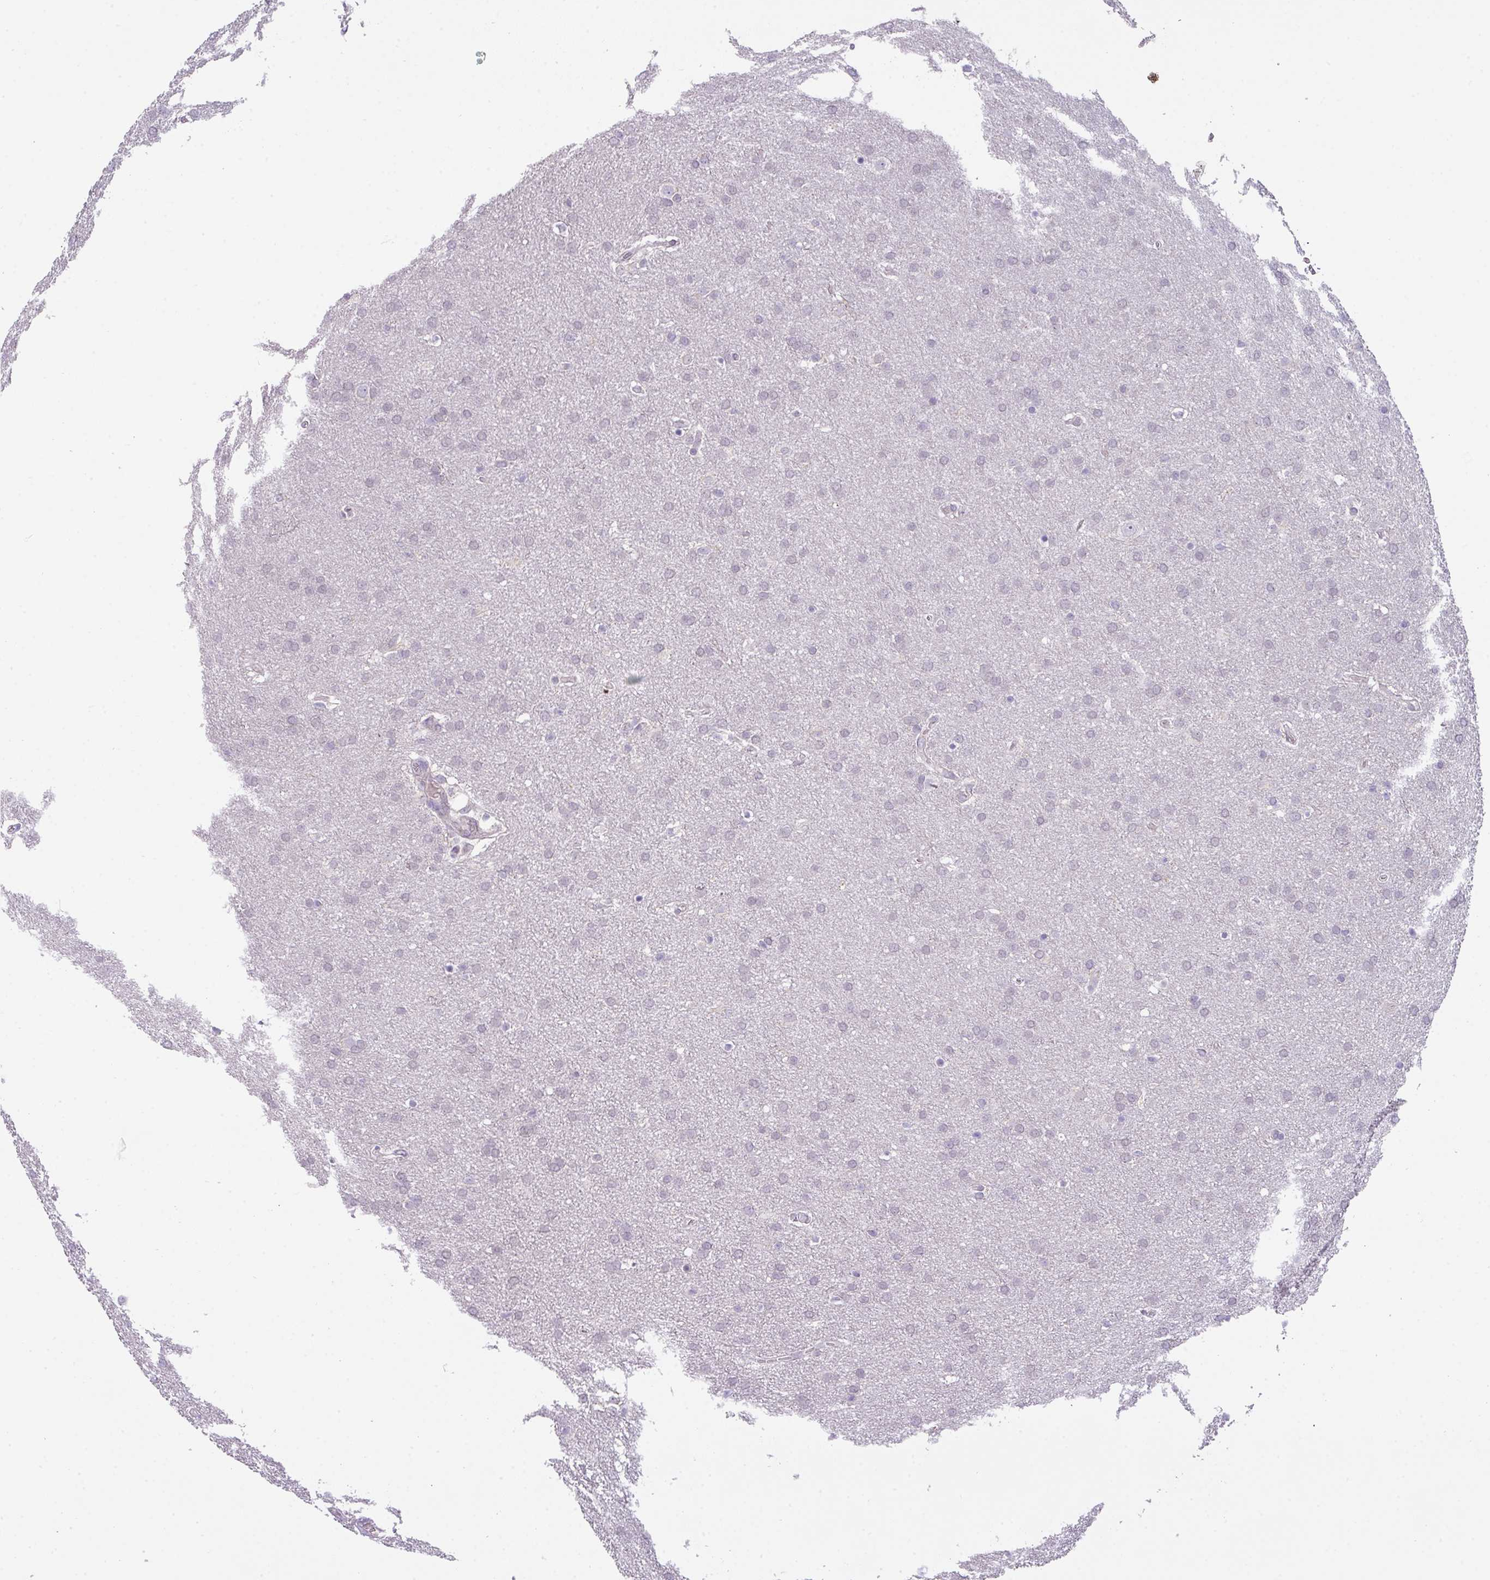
{"staining": {"intensity": "negative", "quantity": "none", "location": "none"}, "tissue": "glioma", "cell_type": "Tumor cells", "image_type": "cancer", "snomed": [{"axis": "morphology", "description": "Glioma, malignant, Low grade"}, {"axis": "topography", "description": "Brain"}], "caption": "Tumor cells are negative for brown protein staining in malignant glioma (low-grade). Nuclei are stained in blue.", "gene": "C2orf68", "patient": {"sex": "female", "age": 32}}